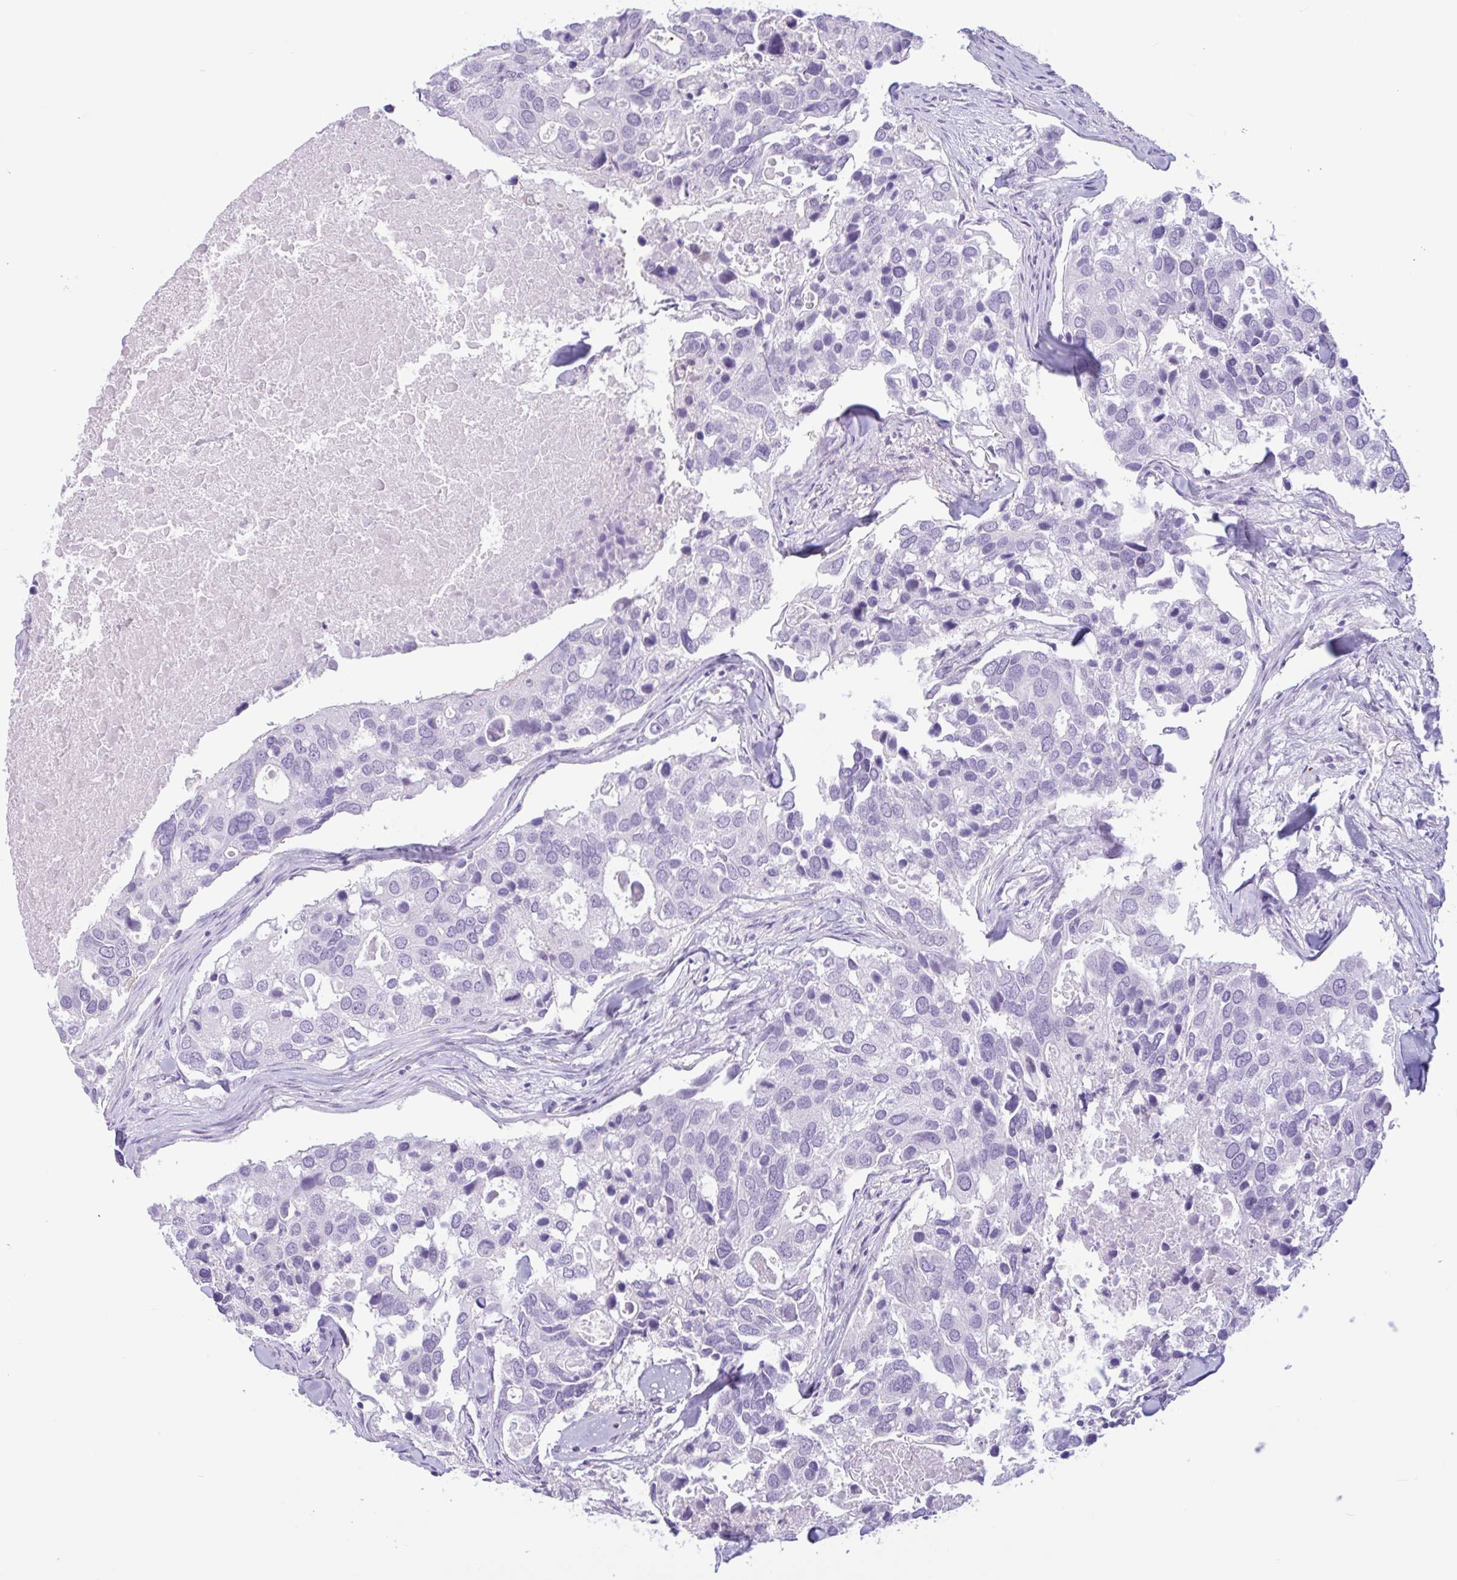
{"staining": {"intensity": "negative", "quantity": "none", "location": "none"}, "tissue": "breast cancer", "cell_type": "Tumor cells", "image_type": "cancer", "snomed": [{"axis": "morphology", "description": "Duct carcinoma"}, {"axis": "topography", "description": "Breast"}], "caption": "Invasive ductal carcinoma (breast) was stained to show a protein in brown. There is no significant positivity in tumor cells. Brightfield microscopy of immunohistochemistry stained with DAB (brown) and hematoxylin (blue), captured at high magnification.", "gene": "CTSE", "patient": {"sex": "female", "age": 83}}